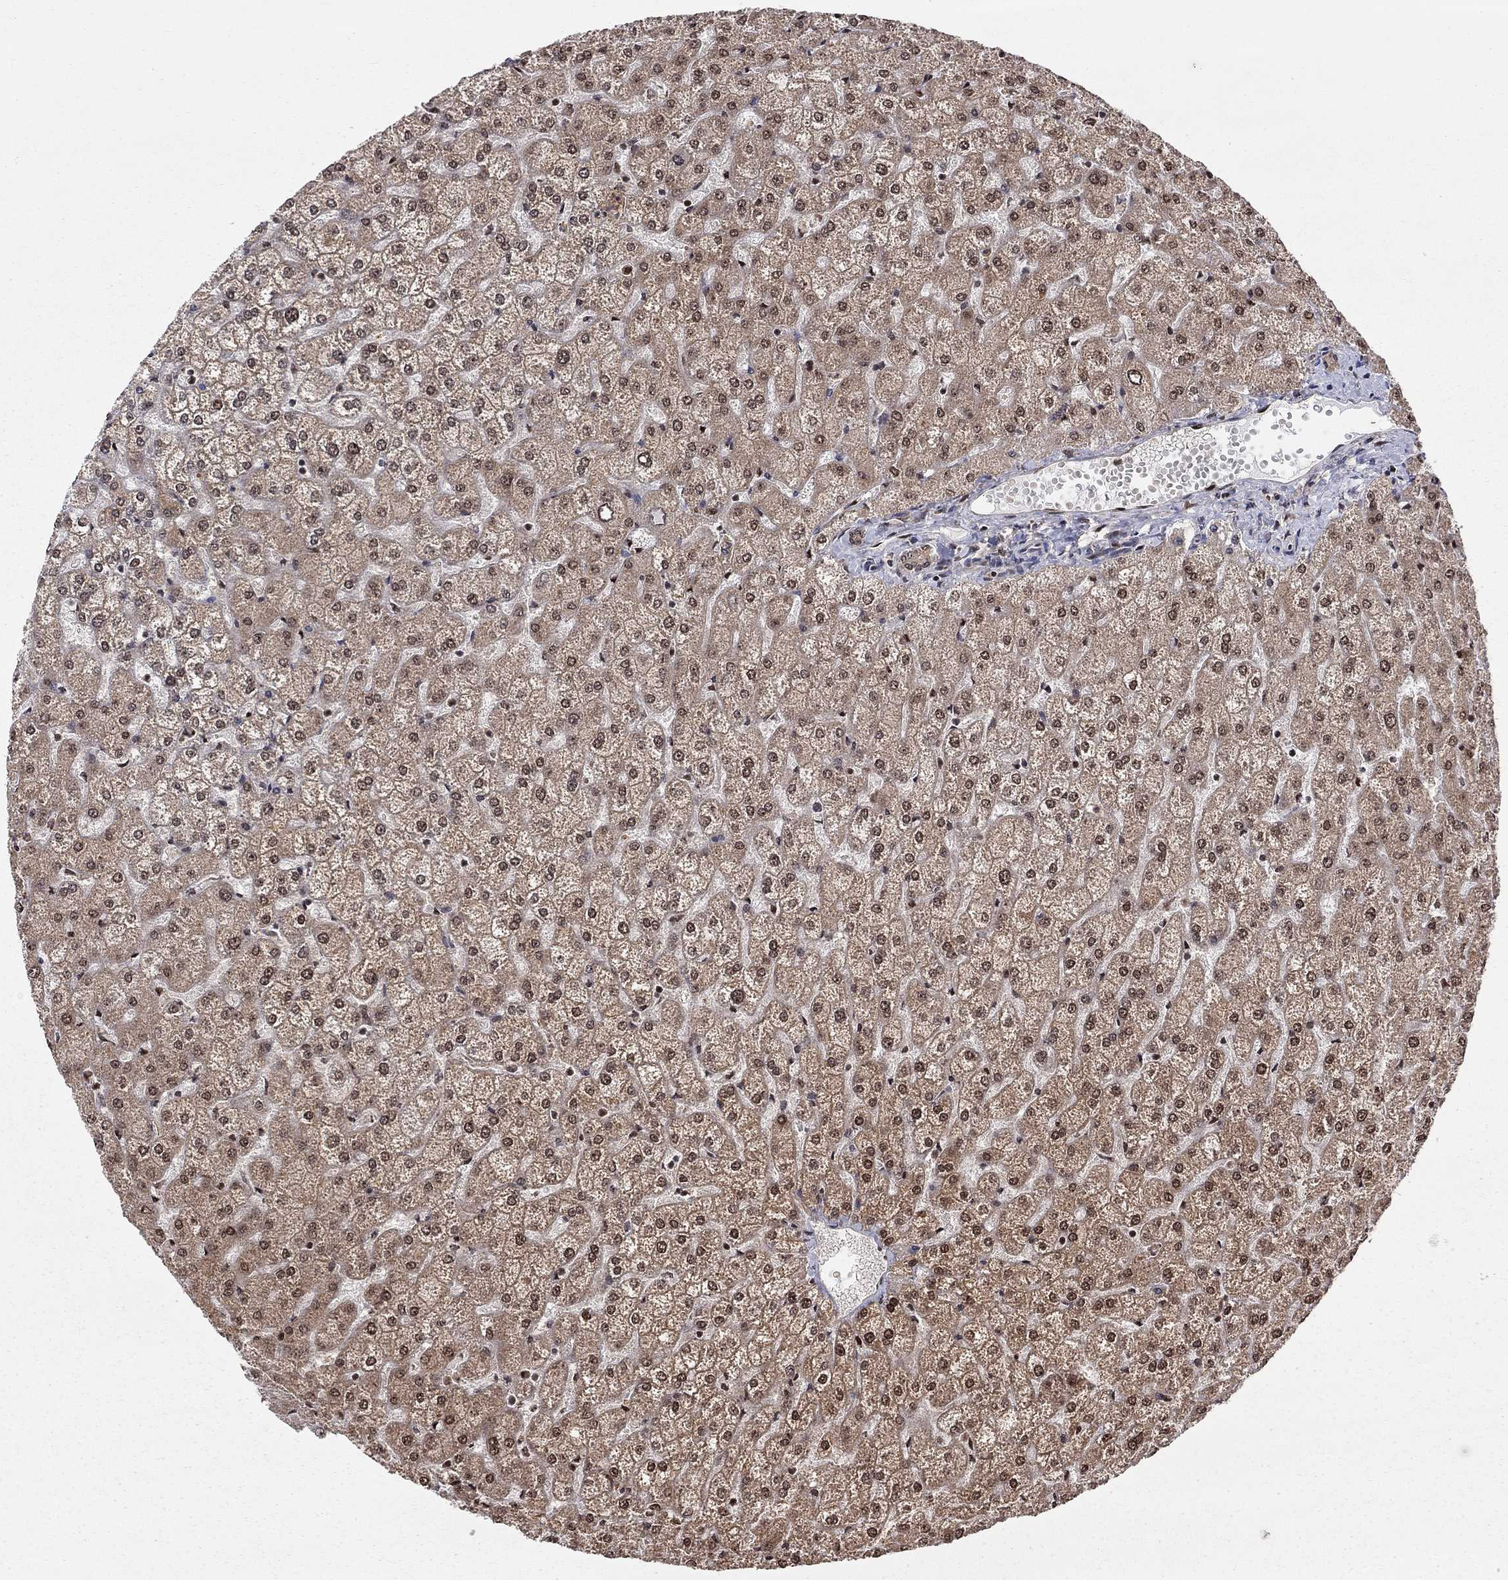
{"staining": {"intensity": "weak", "quantity": ">75%", "location": "cytoplasmic/membranous"}, "tissue": "liver", "cell_type": "Cholangiocytes", "image_type": "normal", "snomed": [{"axis": "morphology", "description": "Normal tissue, NOS"}, {"axis": "topography", "description": "Liver"}], "caption": "Immunohistochemical staining of unremarkable human liver displays low levels of weak cytoplasmic/membranous staining in approximately >75% of cholangiocytes.", "gene": "ELOB", "patient": {"sex": "female", "age": 32}}